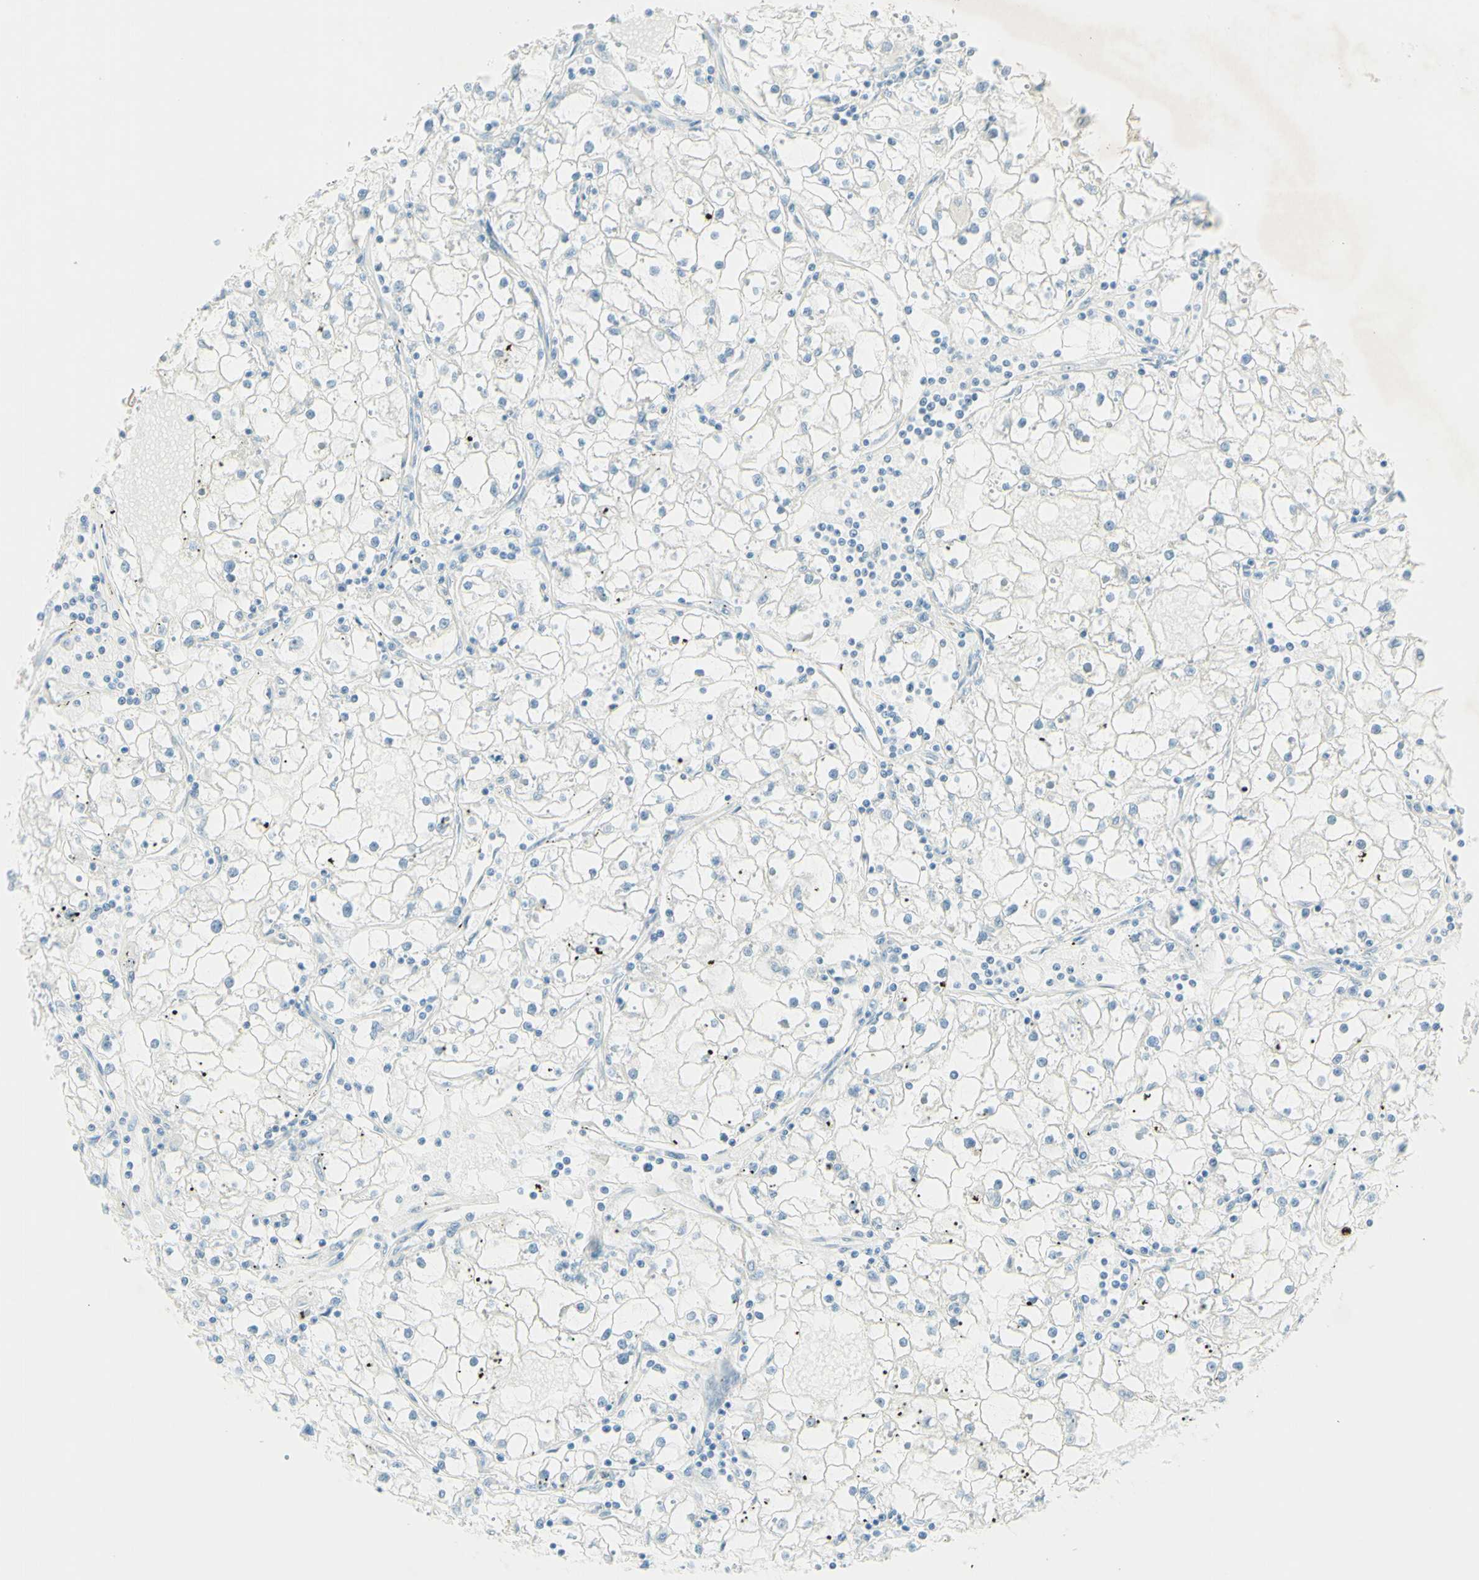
{"staining": {"intensity": "negative", "quantity": "none", "location": "none"}, "tissue": "renal cancer", "cell_type": "Tumor cells", "image_type": "cancer", "snomed": [{"axis": "morphology", "description": "Adenocarcinoma, NOS"}, {"axis": "topography", "description": "Kidney"}], "caption": "Human renal cancer stained for a protein using immunohistochemistry demonstrates no staining in tumor cells.", "gene": "FMR1NB", "patient": {"sex": "male", "age": 56}}